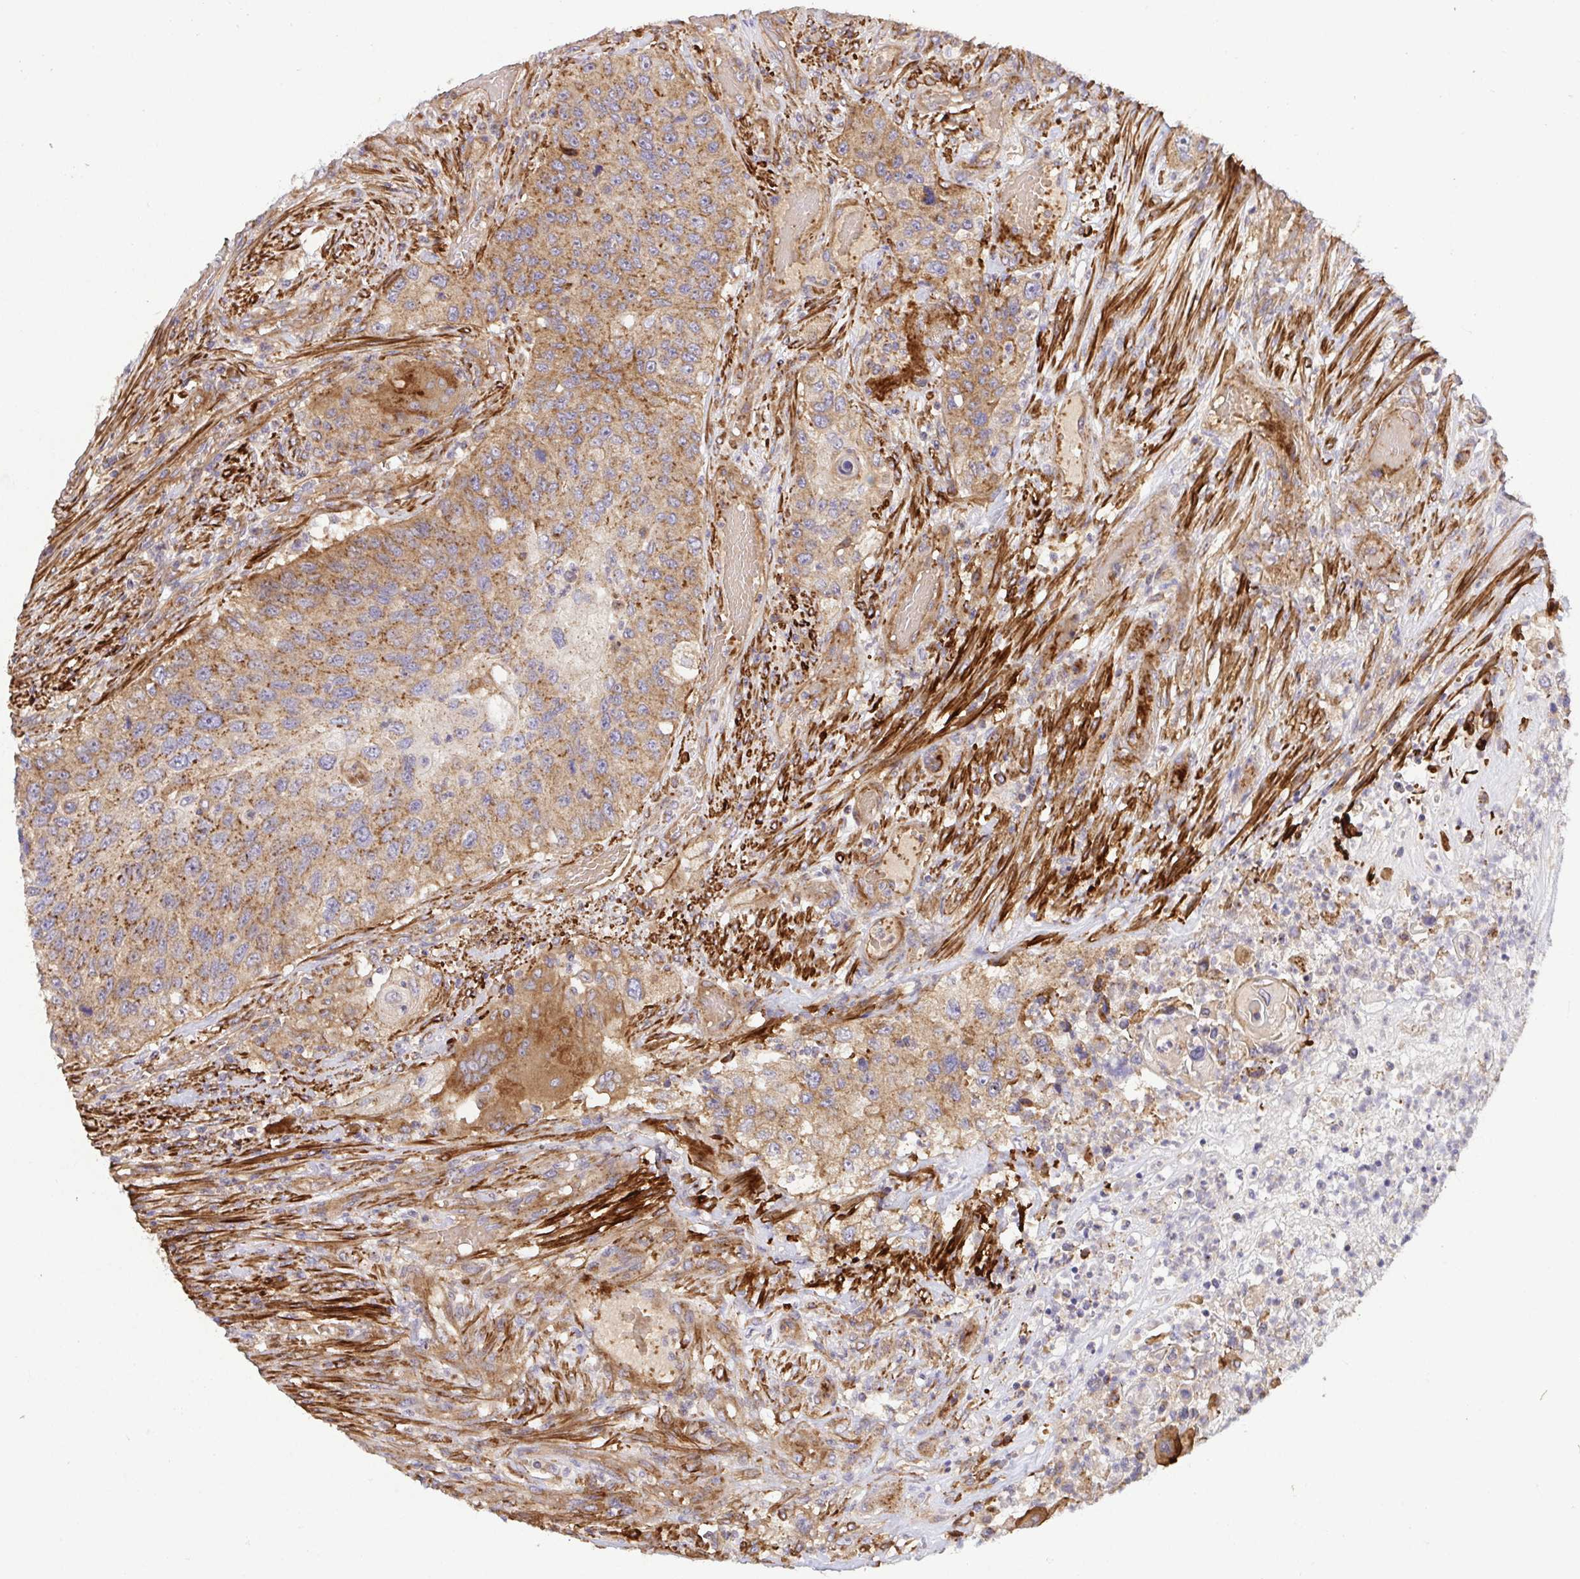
{"staining": {"intensity": "moderate", "quantity": ">75%", "location": "cytoplasmic/membranous"}, "tissue": "urothelial cancer", "cell_type": "Tumor cells", "image_type": "cancer", "snomed": [{"axis": "morphology", "description": "Urothelial carcinoma, High grade"}, {"axis": "topography", "description": "Urinary bladder"}], "caption": "Immunohistochemical staining of human urothelial cancer exhibits moderate cytoplasmic/membranous protein expression in about >75% of tumor cells.", "gene": "TM9SF4", "patient": {"sex": "female", "age": 60}}